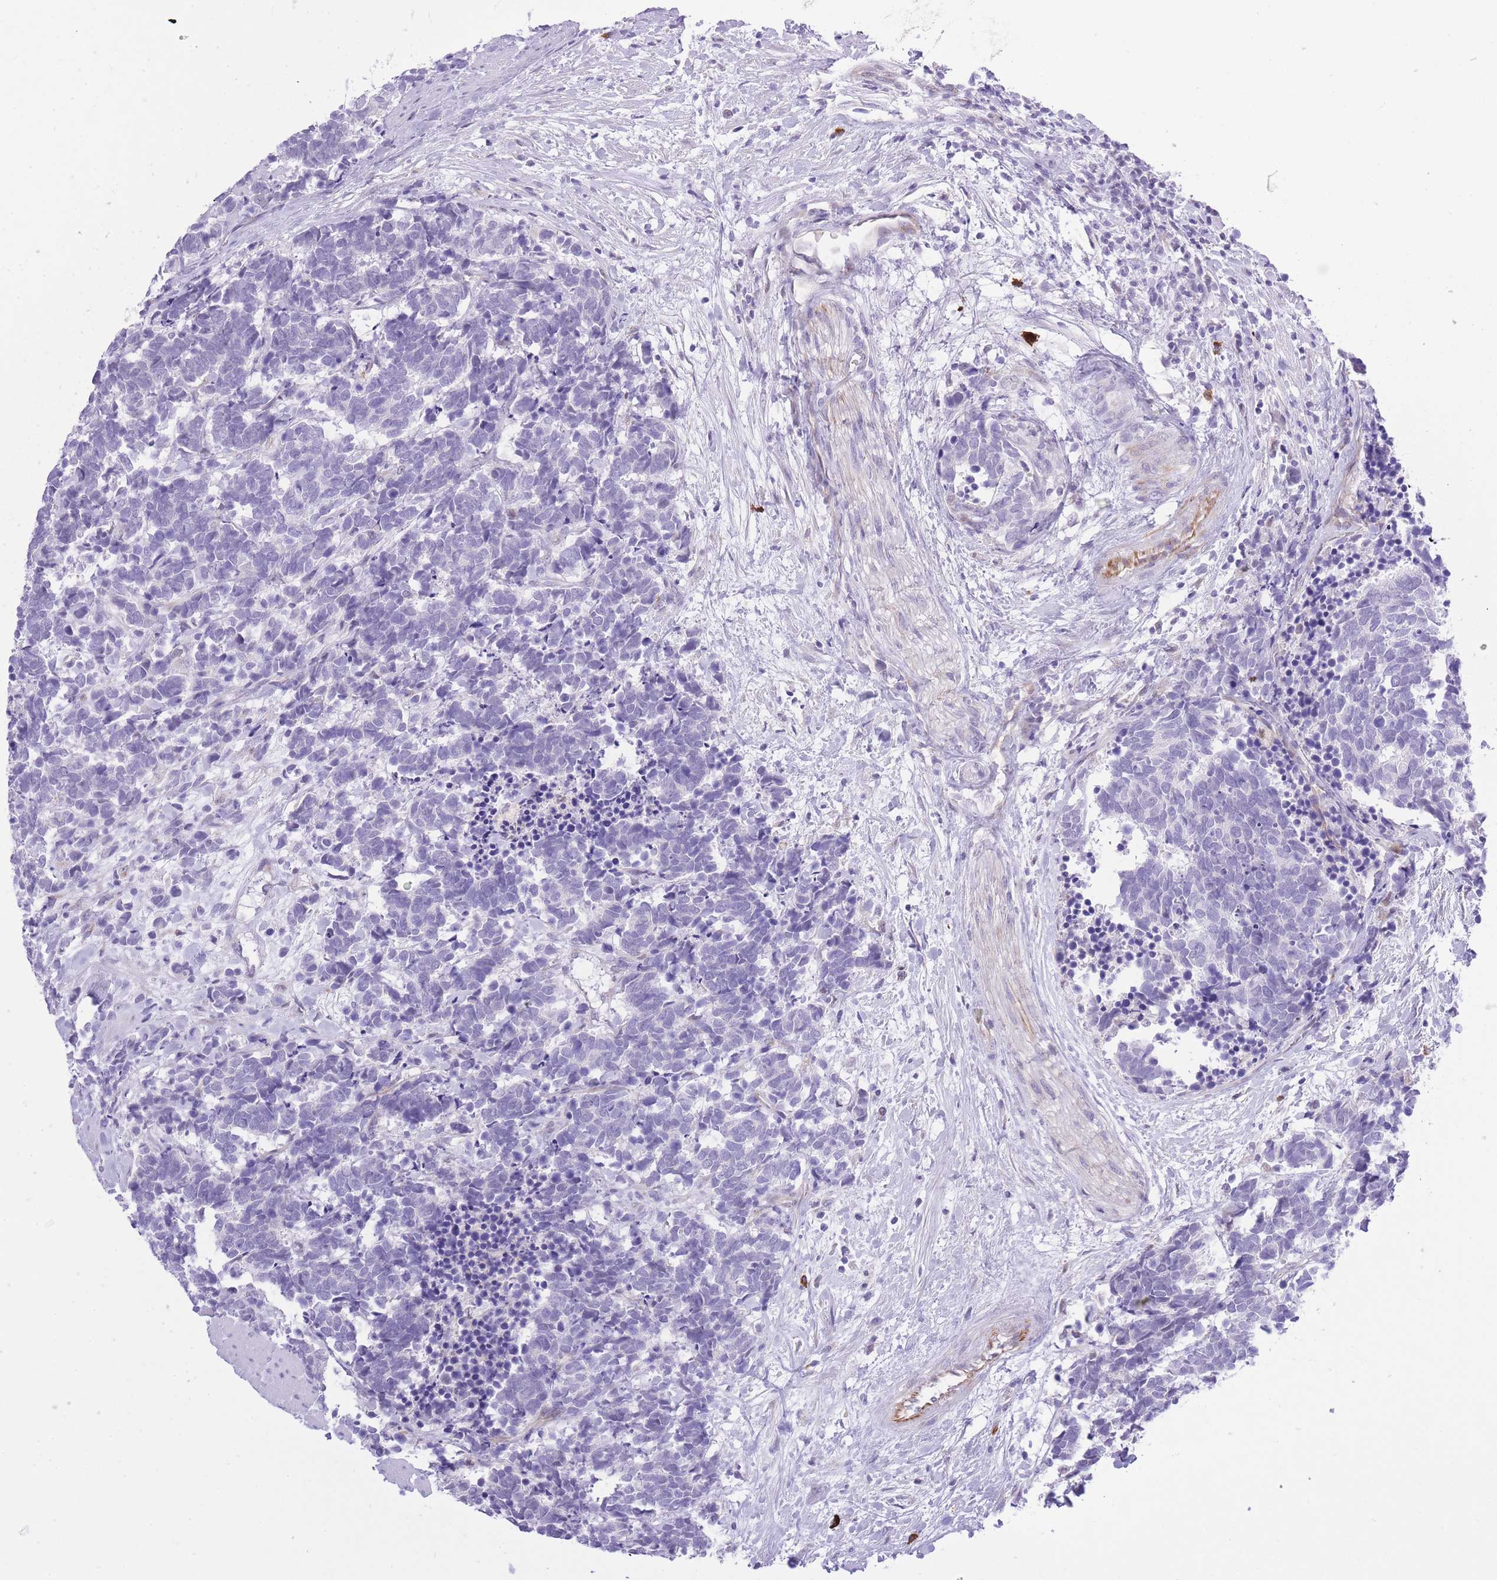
{"staining": {"intensity": "negative", "quantity": "none", "location": "none"}, "tissue": "carcinoid", "cell_type": "Tumor cells", "image_type": "cancer", "snomed": [{"axis": "morphology", "description": "Carcinoma, NOS"}, {"axis": "morphology", "description": "Carcinoid, malignant, NOS"}, {"axis": "topography", "description": "Prostate"}], "caption": "Immunohistochemistry (IHC) of carcinoma reveals no positivity in tumor cells. The staining was performed using DAB (3,3'-diaminobenzidine) to visualize the protein expression in brown, while the nuclei were stained in blue with hematoxylin (Magnification: 20x).", "gene": "MEIOSIN", "patient": {"sex": "male", "age": 57}}